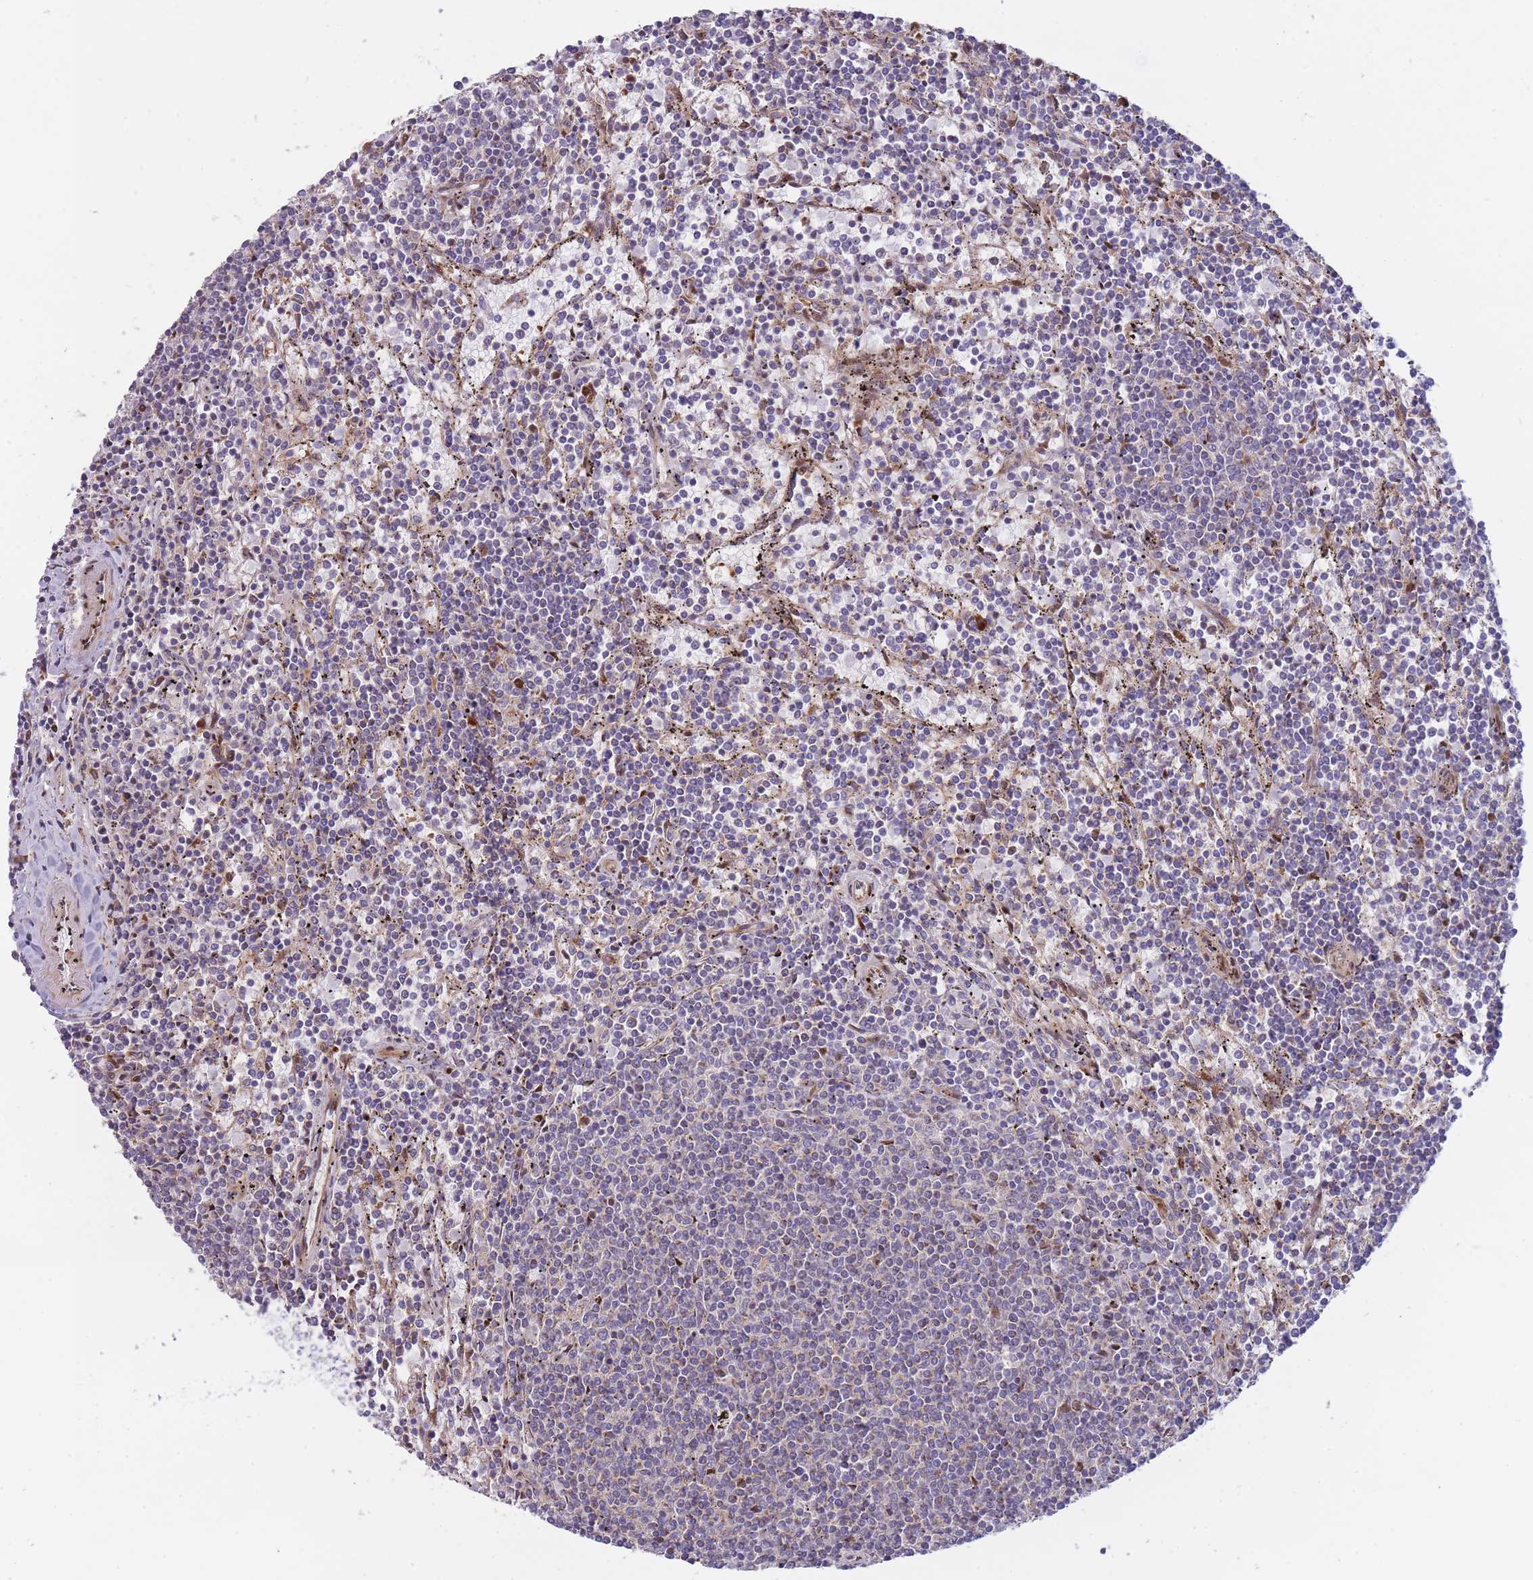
{"staining": {"intensity": "negative", "quantity": "none", "location": "none"}, "tissue": "lymphoma", "cell_type": "Tumor cells", "image_type": "cancer", "snomed": [{"axis": "morphology", "description": "Malignant lymphoma, non-Hodgkin's type, Low grade"}, {"axis": "topography", "description": "Spleen"}], "caption": "The micrograph exhibits no significant expression in tumor cells of lymphoma.", "gene": "ATP5MC2", "patient": {"sex": "female", "age": 50}}